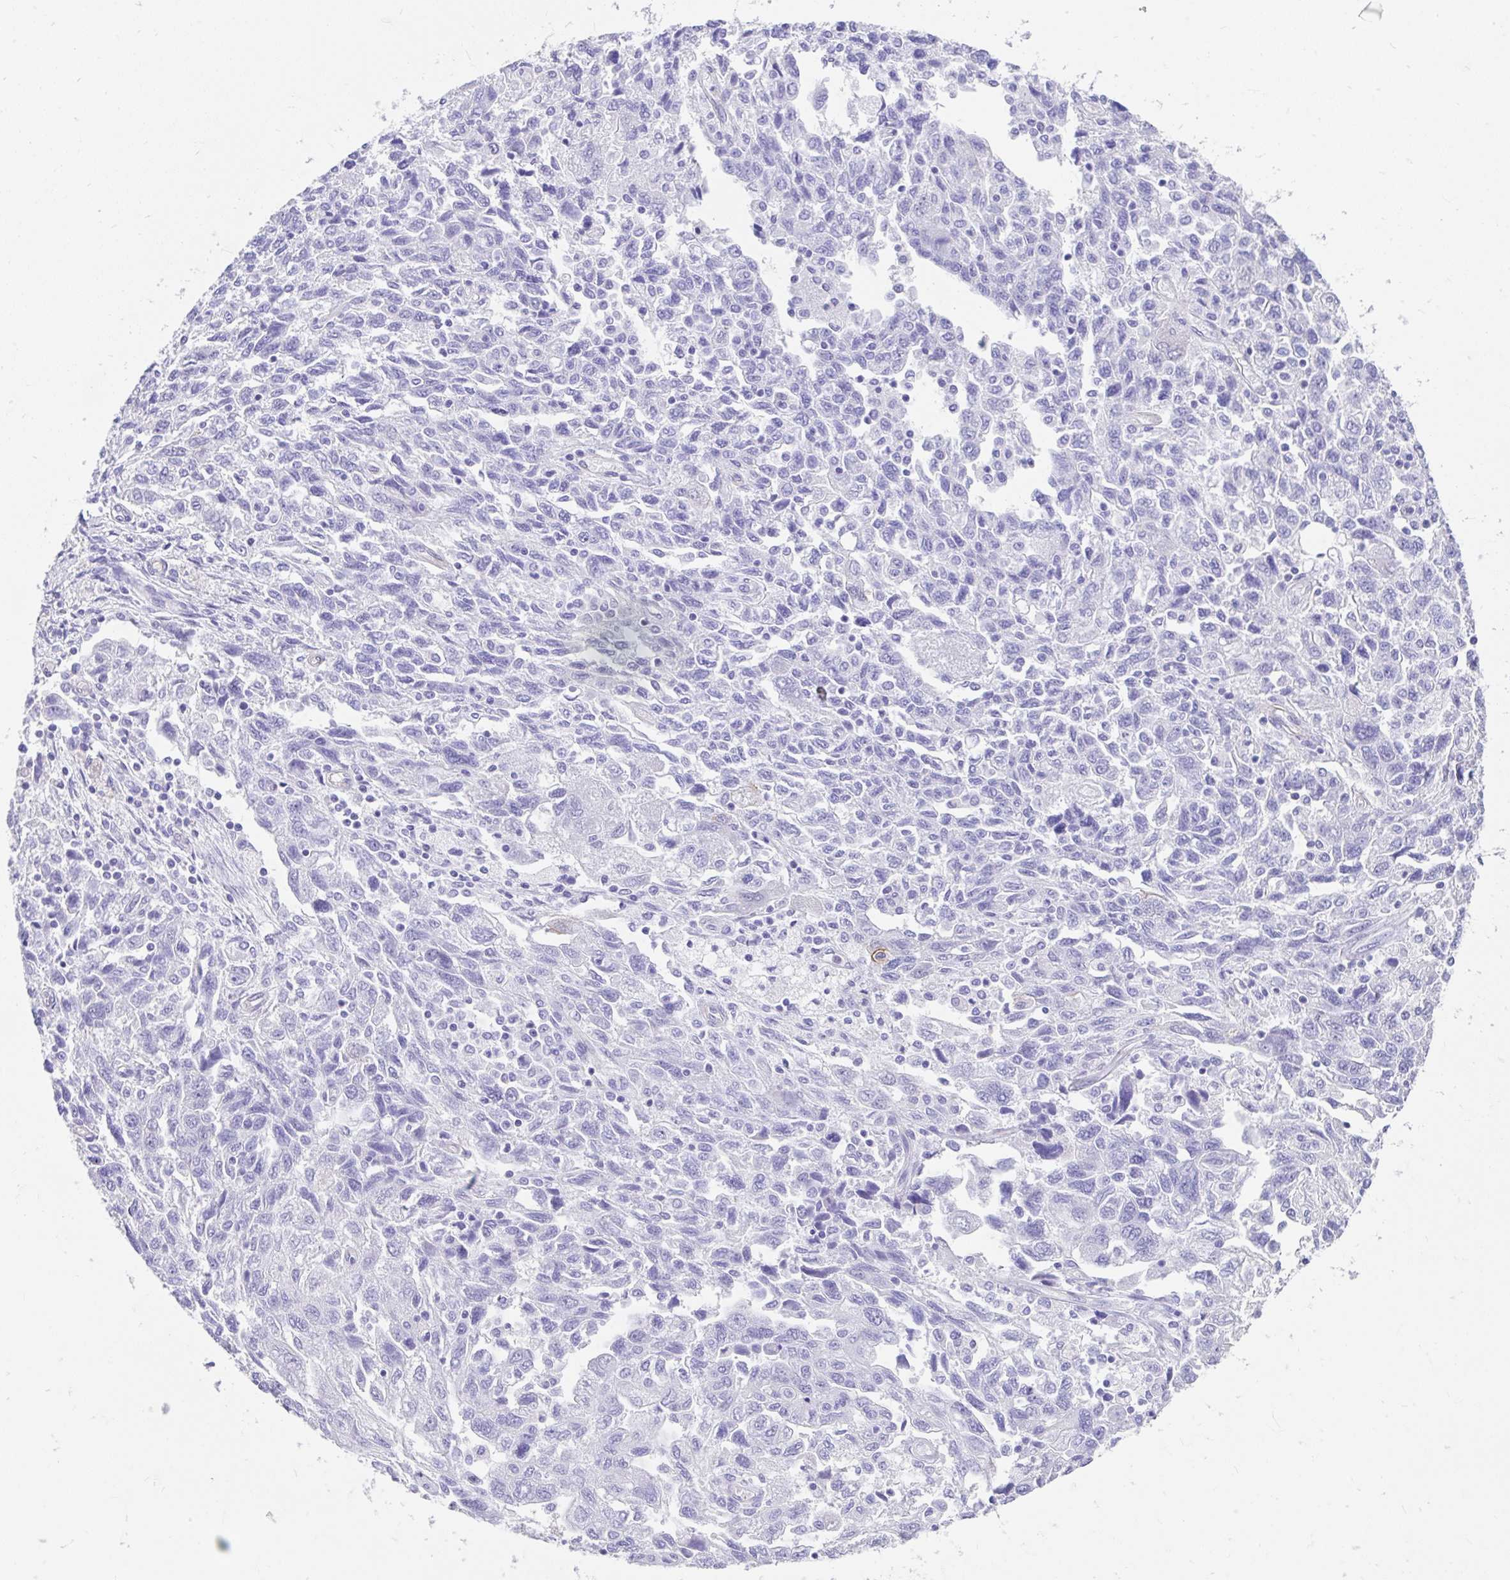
{"staining": {"intensity": "negative", "quantity": "none", "location": "none"}, "tissue": "ovarian cancer", "cell_type": "Tumor cells", "image_type": "cancer", "snomed": [{"axis": "morphology", "description": "Carcinoma, NOS"}, {"axis": "morphology", "description": "Cystadenocarcinoma, serous, NOS"}, {"axis": "topography", "description": "Ovary"}], "caption": "Tumor cells show no significant expression in ovarian cancer.", "gene": "FAM107A", "patient": {"sex": "female", "age": 69}}